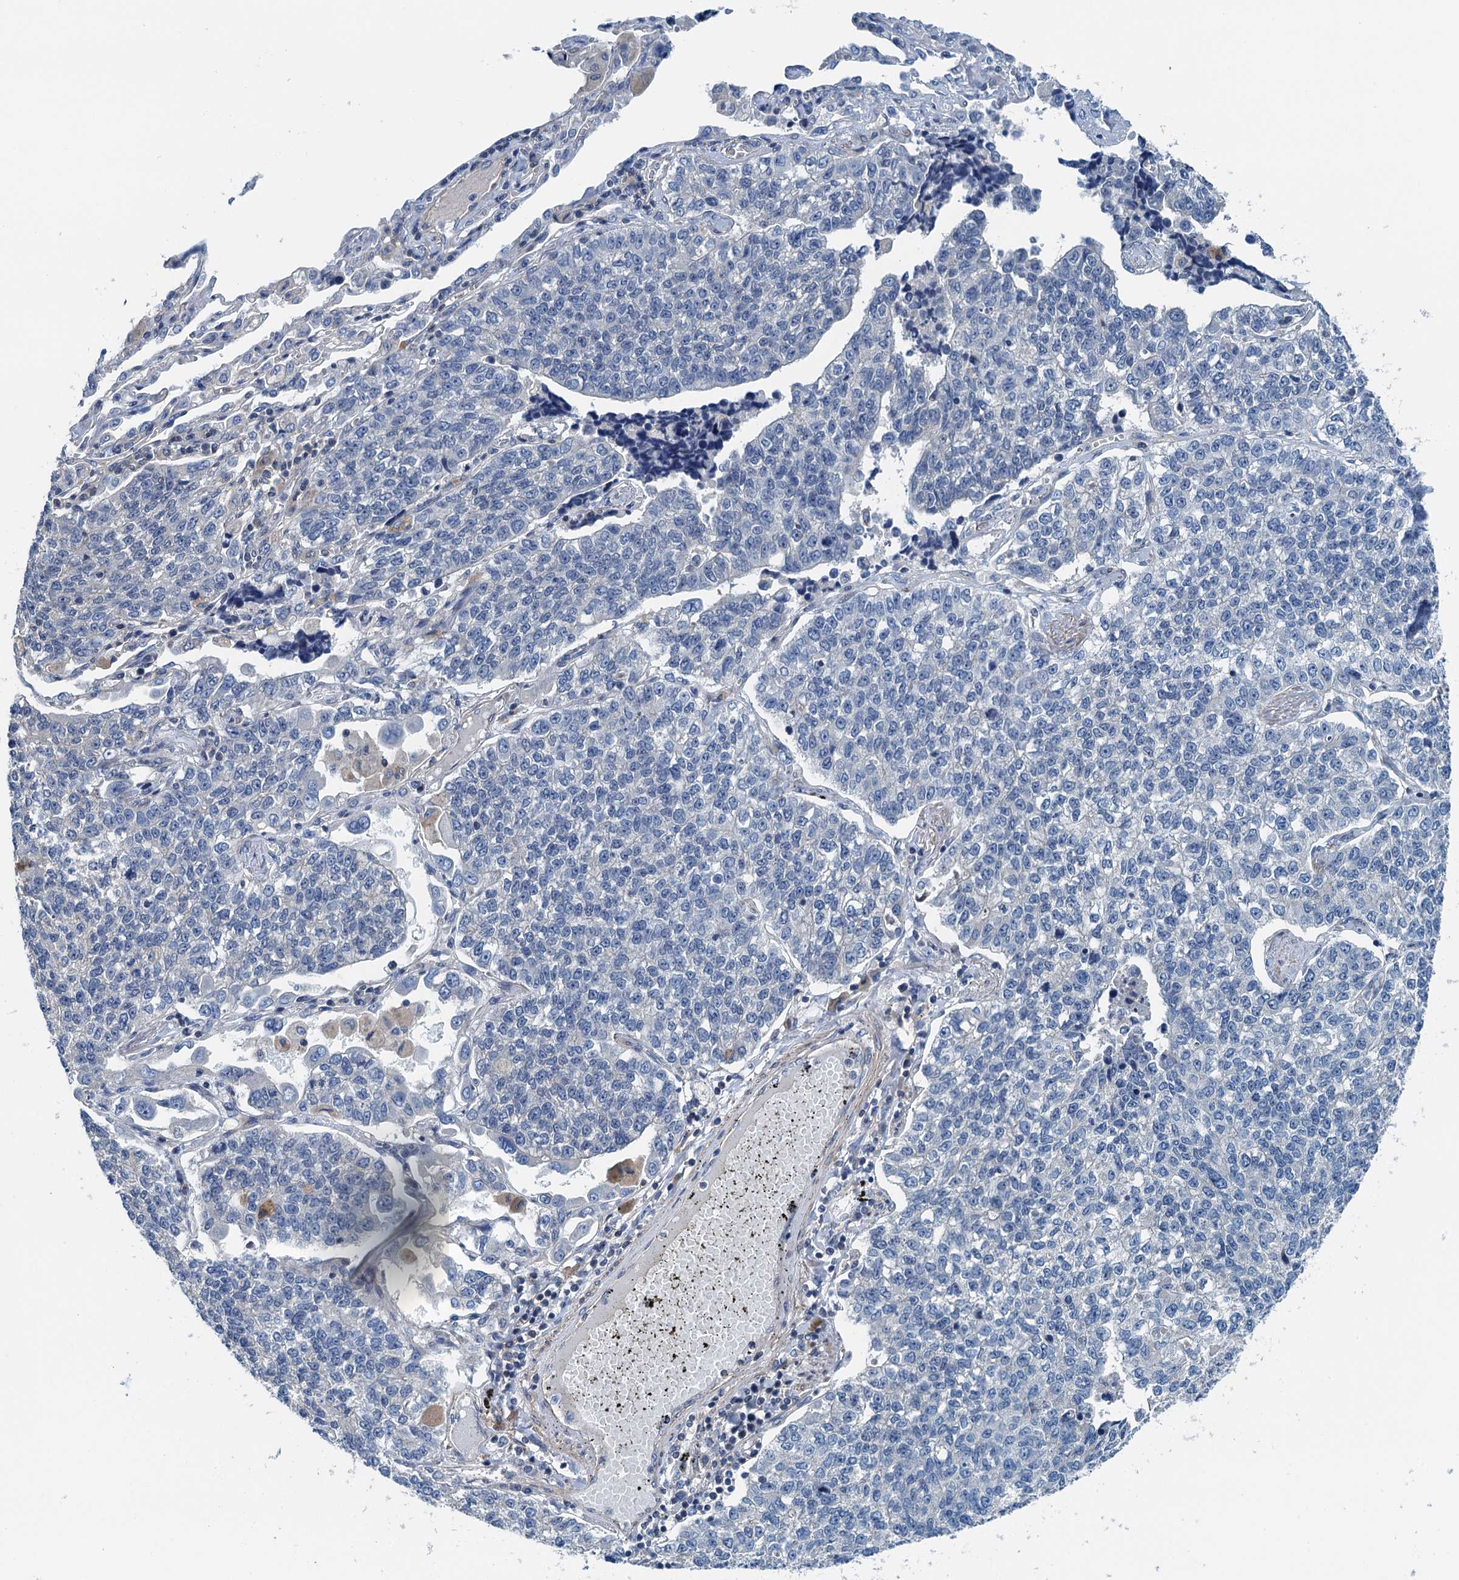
{"staining": {"intensity": "negative", "quantity": "none", "location": "none"}, "tissue": "lung cancer", "cell_type": "Tumor cells", "image_type": "cancer", "snomed": [{"axis": "morphology", "description": "Adenocarcinoma, NOS"}, {"axis": "topography", "description": "Lung"}], "caption": "High power microscopy micrograph of an immunohistochemistry histopathology image of lung adenocarcinoma, revealing no significant expression in tumor cells.", "gene": "PPP1R14D", "patient": {"sex": "male", "age": 49}}